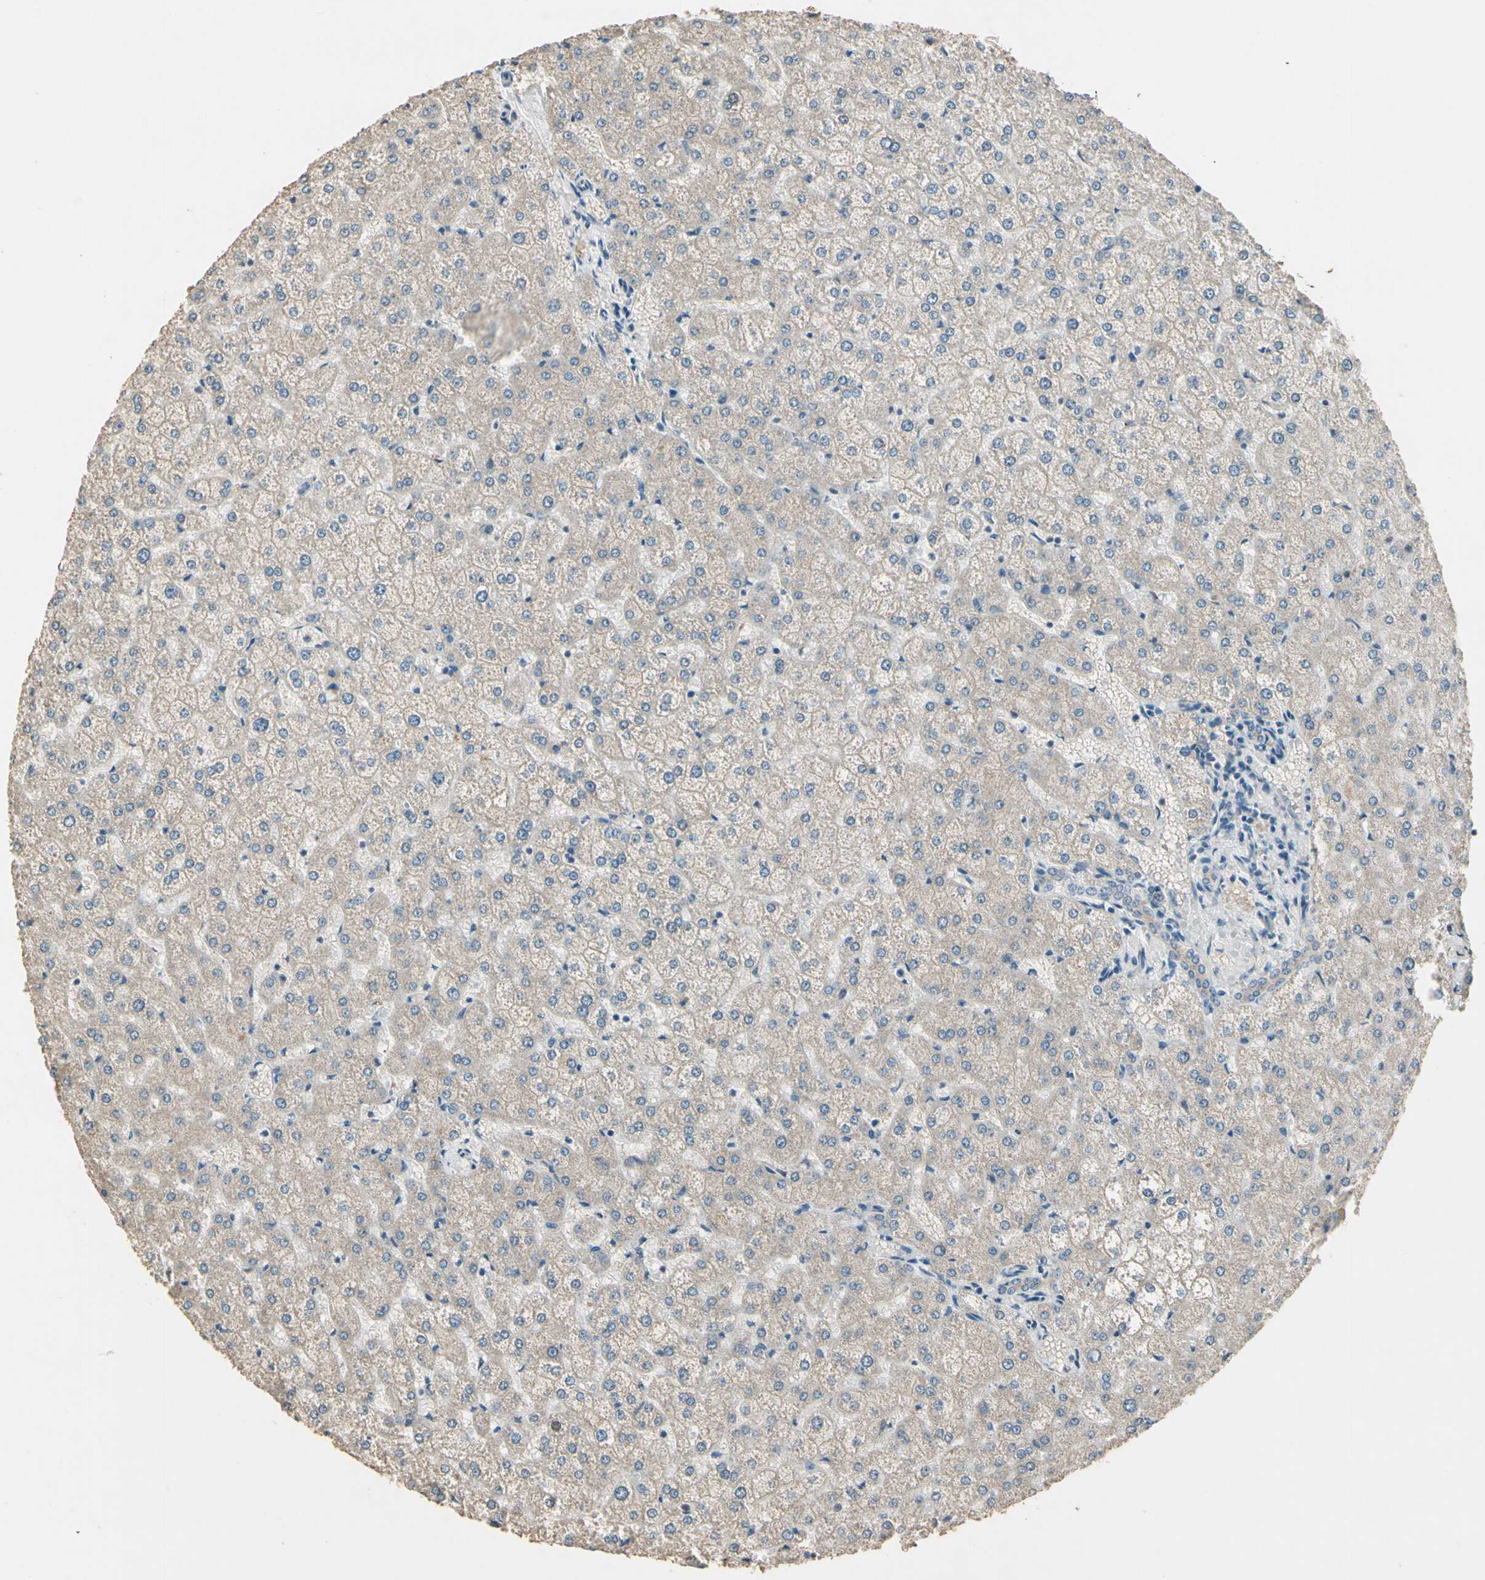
{"staining": {"intensity": "weak", "quantity": ">75%", "location": "cytoplasmic/membranous"}, "tissue": "liver", "cell_type": "Cholangiocytes", "image_type": "normal", "snomed": [{"axis": "morphology", "description": "Normal tissue, NOS"}, {"axis": "topography", "description": "Liver"}], "caption": "Cholangiocytes exhibit low levels of weak cytoplasmic/membranous positivity in about >75% of cells in unremarkable human liver. (DAB IHC with brightfield microscopy, high magnification).", "gene": "AKAP9", "patient": {"sex": "female", "age": 32}}